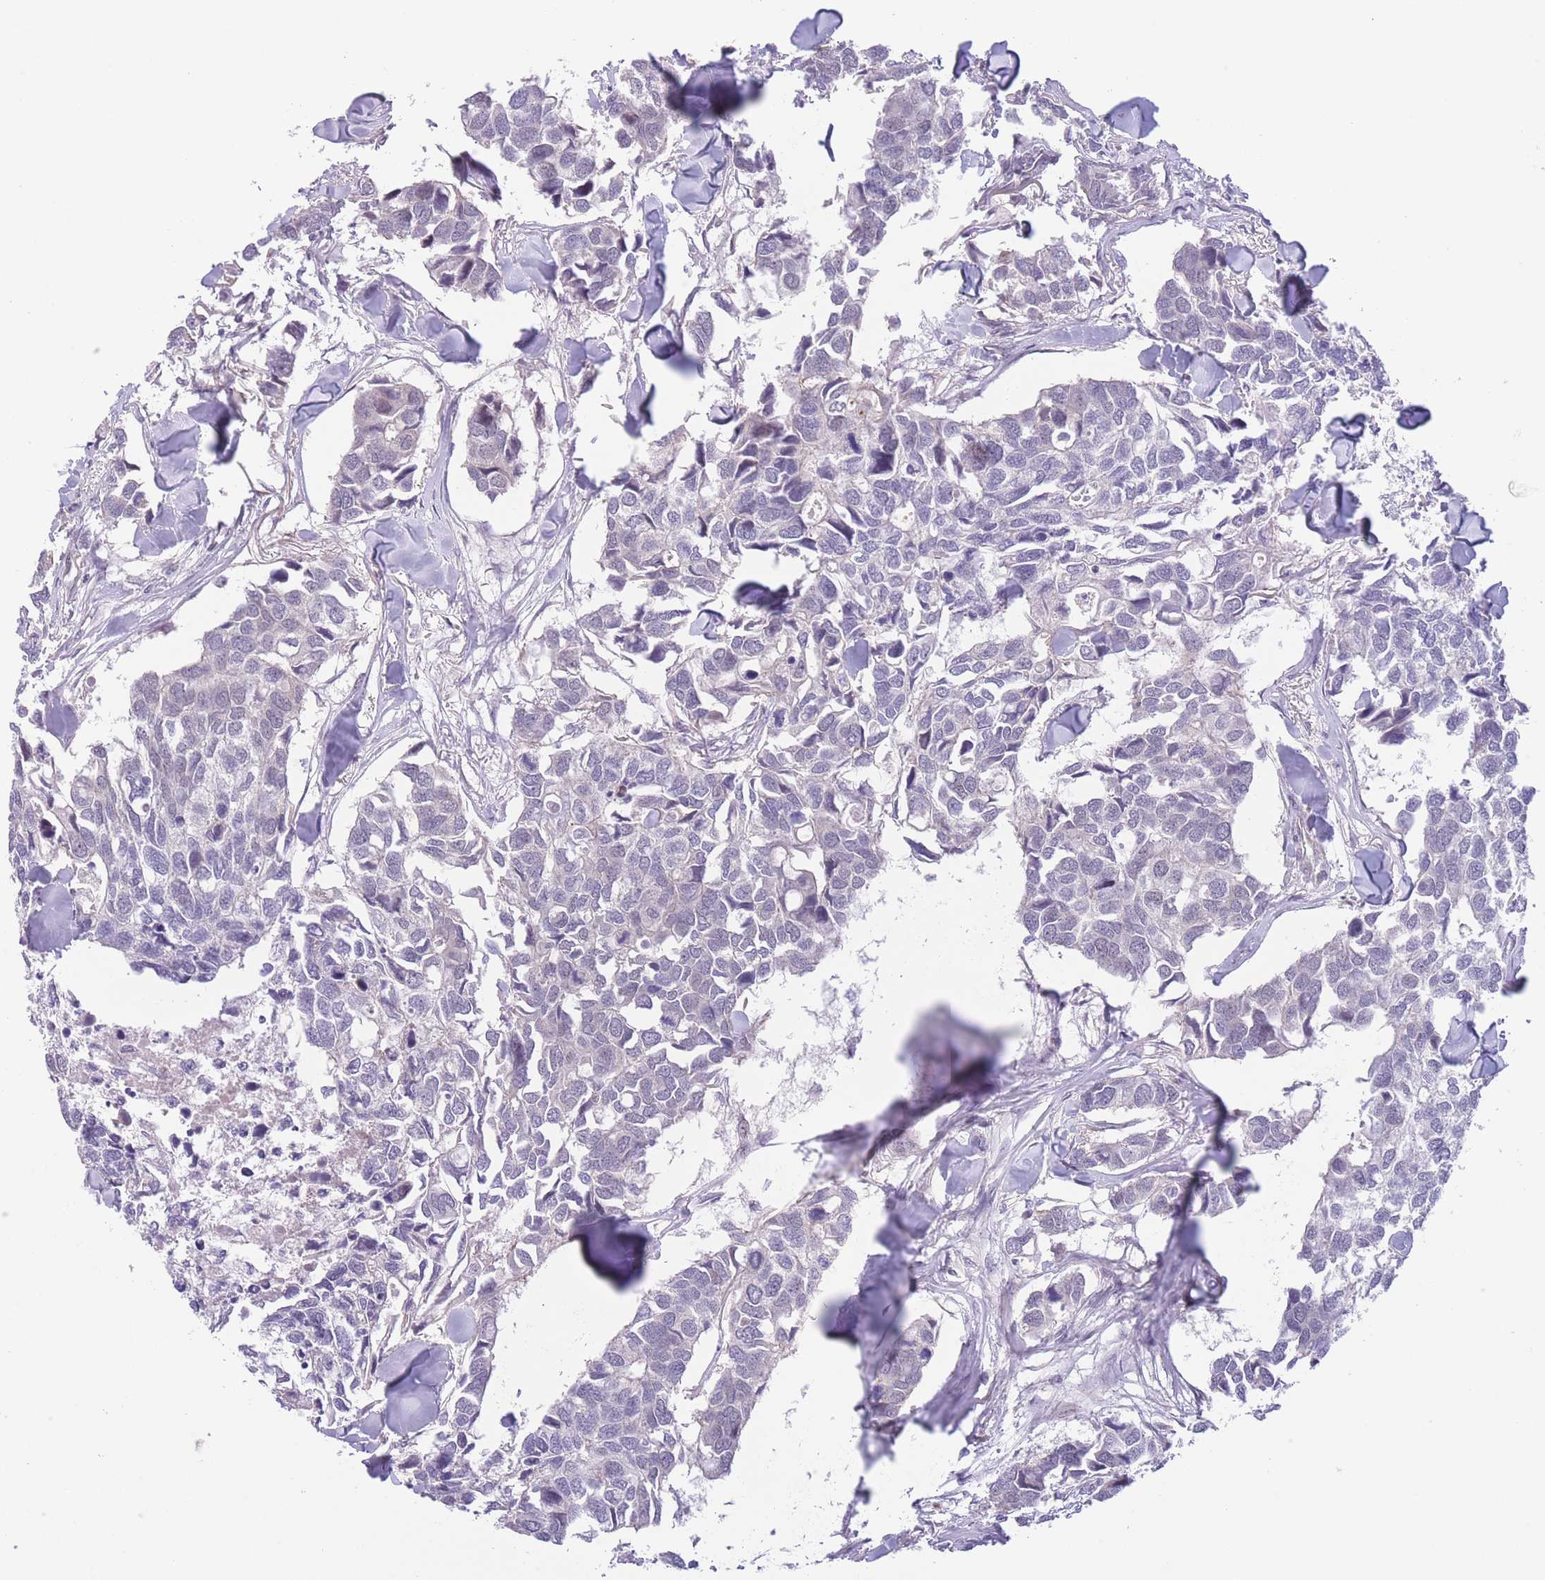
{"staining": {"intensity": "negative", "quantity": "none", "location": "none"}, "tissue": "breast cancer", "cell_type": "Tumor cells", "image_type": "cancer", "snomed": [{"axis": "morphology", "description": "Duct carcinoma"}, {"axis": "topography", "description": "Breast"}], "caption": "Tumor cells show no significant positivity in breast cancer.", "gene": "C9orf152", "patient": {"sex": "female", "age": 83}}